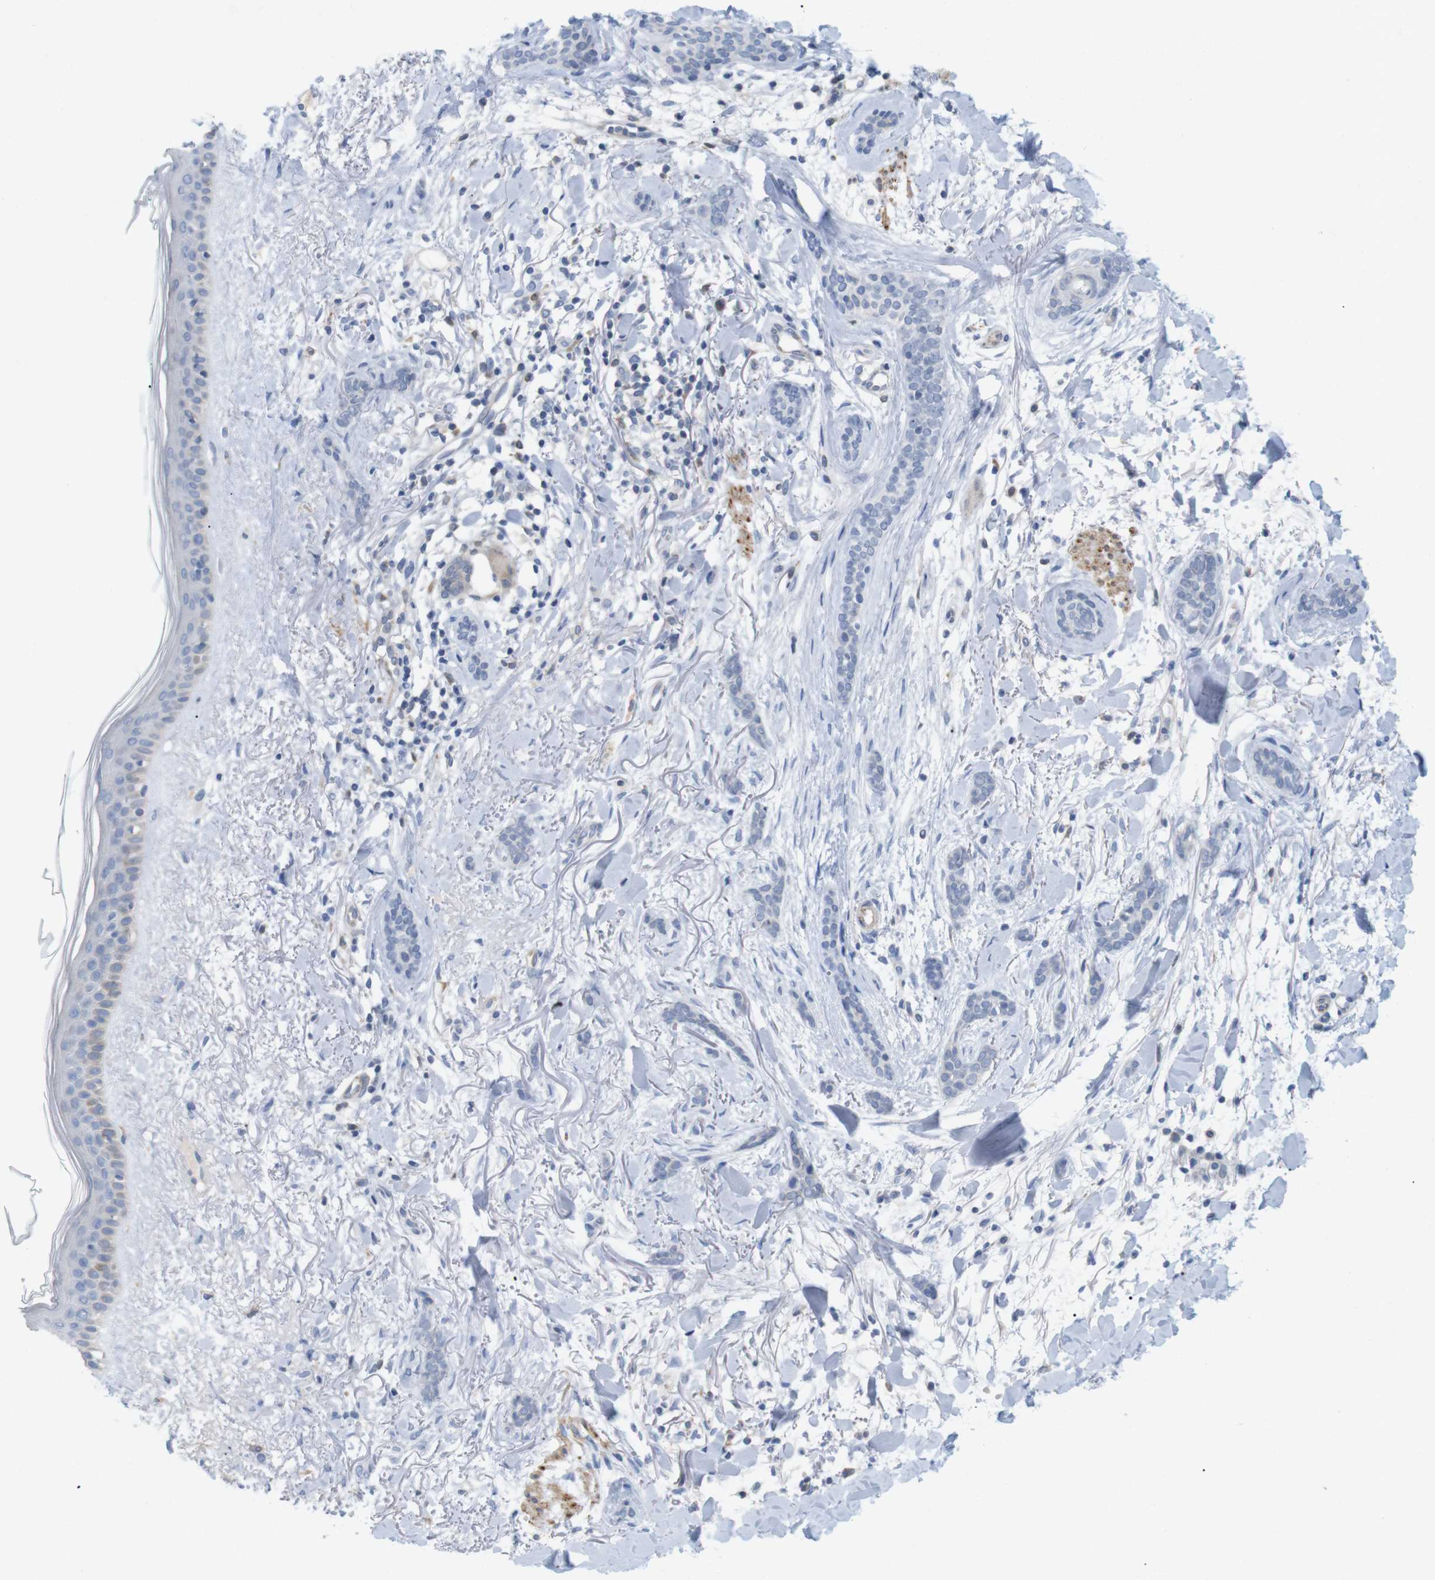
{"staining": {"intensity": "negative", "quantity": "none", "location": "none"}, "tissue": "skin cancer", "cell_type": "Tumor cells", "image_type": "cancer", "snomed": [{"axis": "morphology", "description": "Basal cell carcinoma"}, {"axis": "morphology", "description": "Adnexal tumor, benign"}, {"axis": "topography", "description": "Skin"}], "caption": "Skin cancer stained for a protein using IHC exhibits no expression tumor cells.", "gene": "ITPR1", "patient": {"sex": "female", "age": 42}}